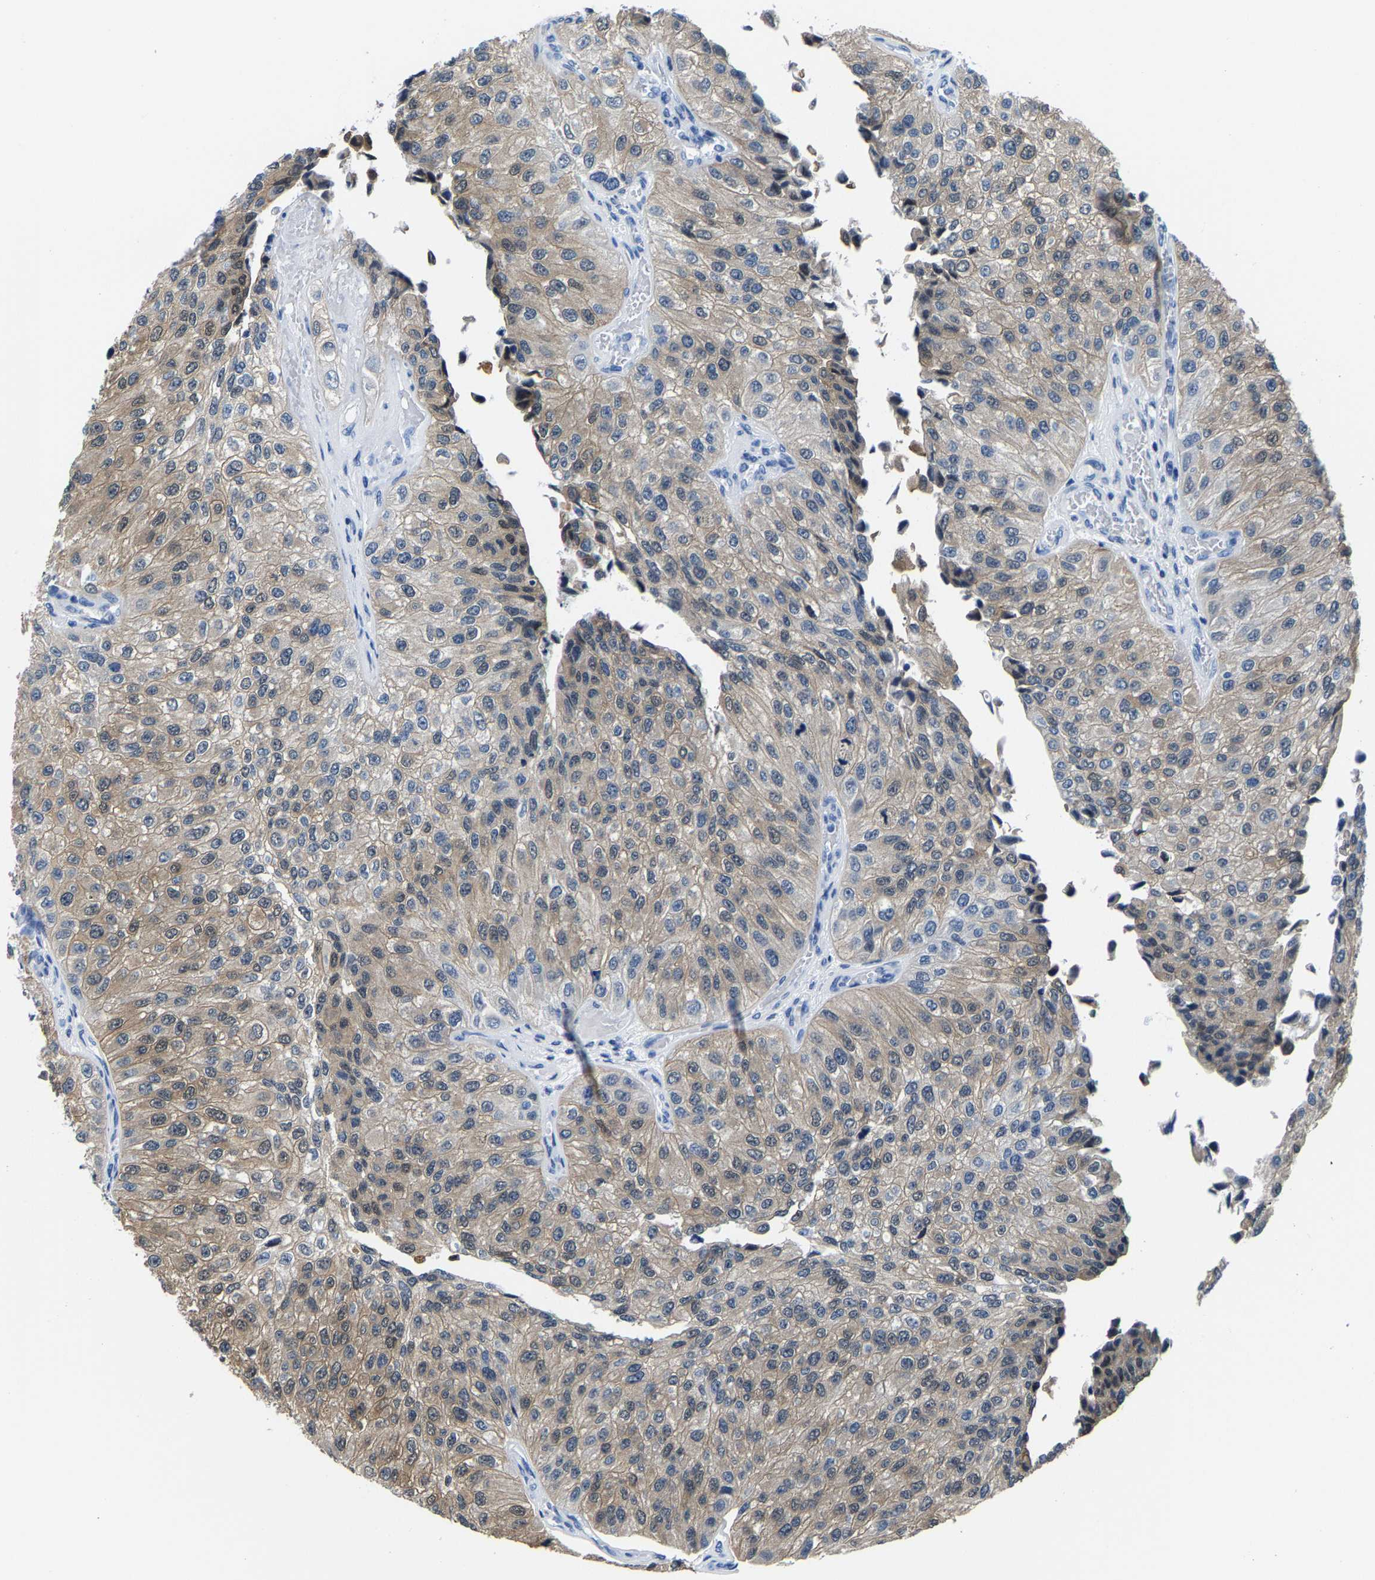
{"staining": {"intensity": "weak", "quantity": ">75%", "location": "cytoplasmic/membranous"}, "tissue": "urothelial cancer", "cell_type": "Tumor cells", "image_type": "cancer", "snomed": [{"axis": "morphology", "description": "Urothelial carcinoma, High grade"}, {"axis": "topography", "description": "Kidney"}, {"axis": "topography", "description": "Urinary bladder"}], "caption": "Urothelial cancer stained with a protein marker exhibits weak staining in tumor cells.", "gene": "SSH3", "patient": {"sex": "male", "age": 77}}